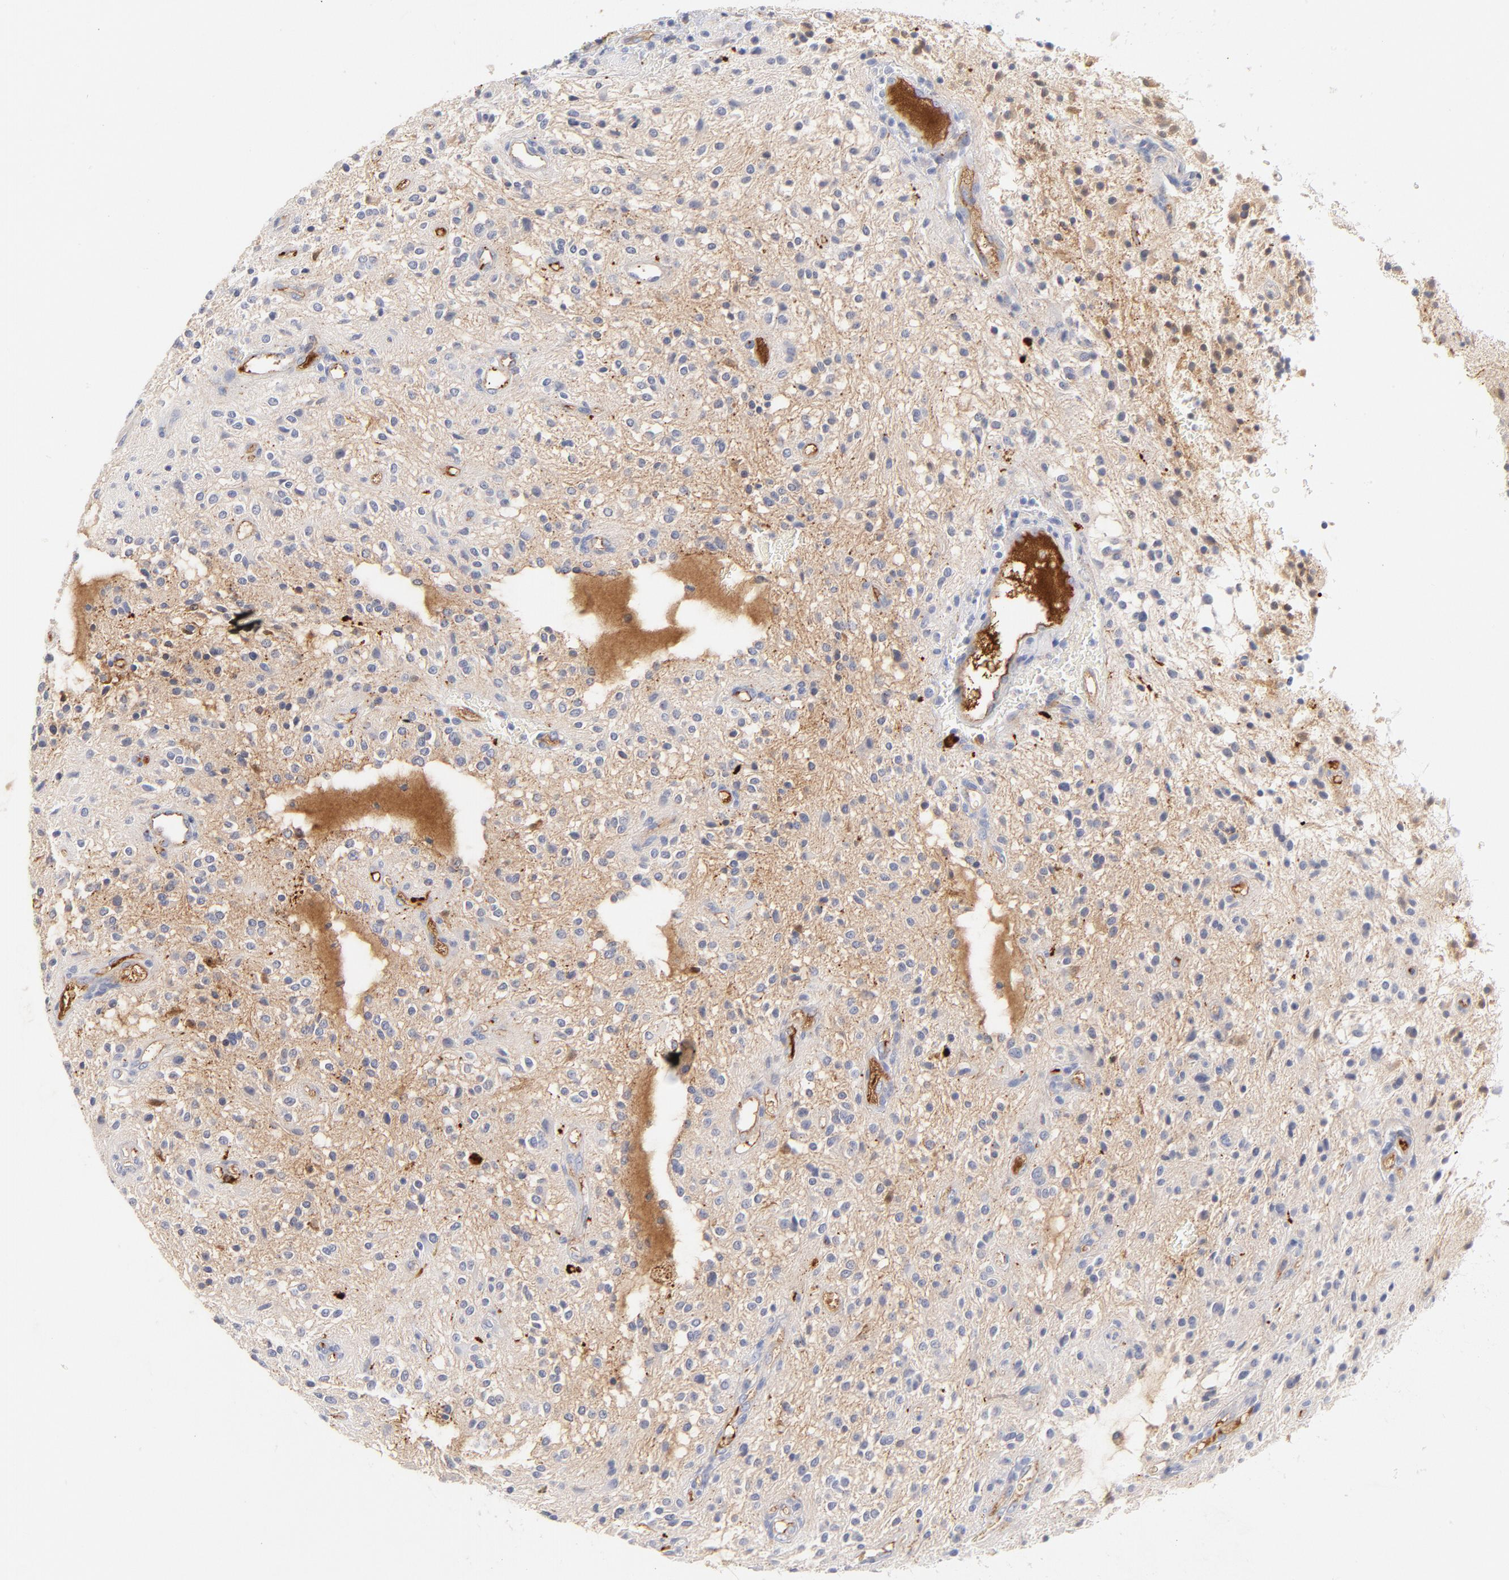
{"staining": {"intensity": "negative", "quantity": "none", "location": "none"}, "tissue": "glioma", "cell_type": "Tumor cells", "image_type": "cancer", "snomed": [{"axis": "morphology", "description": "Glioma, malignant, NOS"}, {"axis": "topography", "description": "Cerebellum"}], "caption": "DAB (3,3'-diaminobenzidine) immunohistochemical staining of human malignant glioma reveals no significant positivity in tumor cells. (Brightfield microscopy of DAB (3,3'-diaminobenzidine) IHC at high magnification).", "gene": "PLAT", "patient": {"sex": "female", "age": 10}}